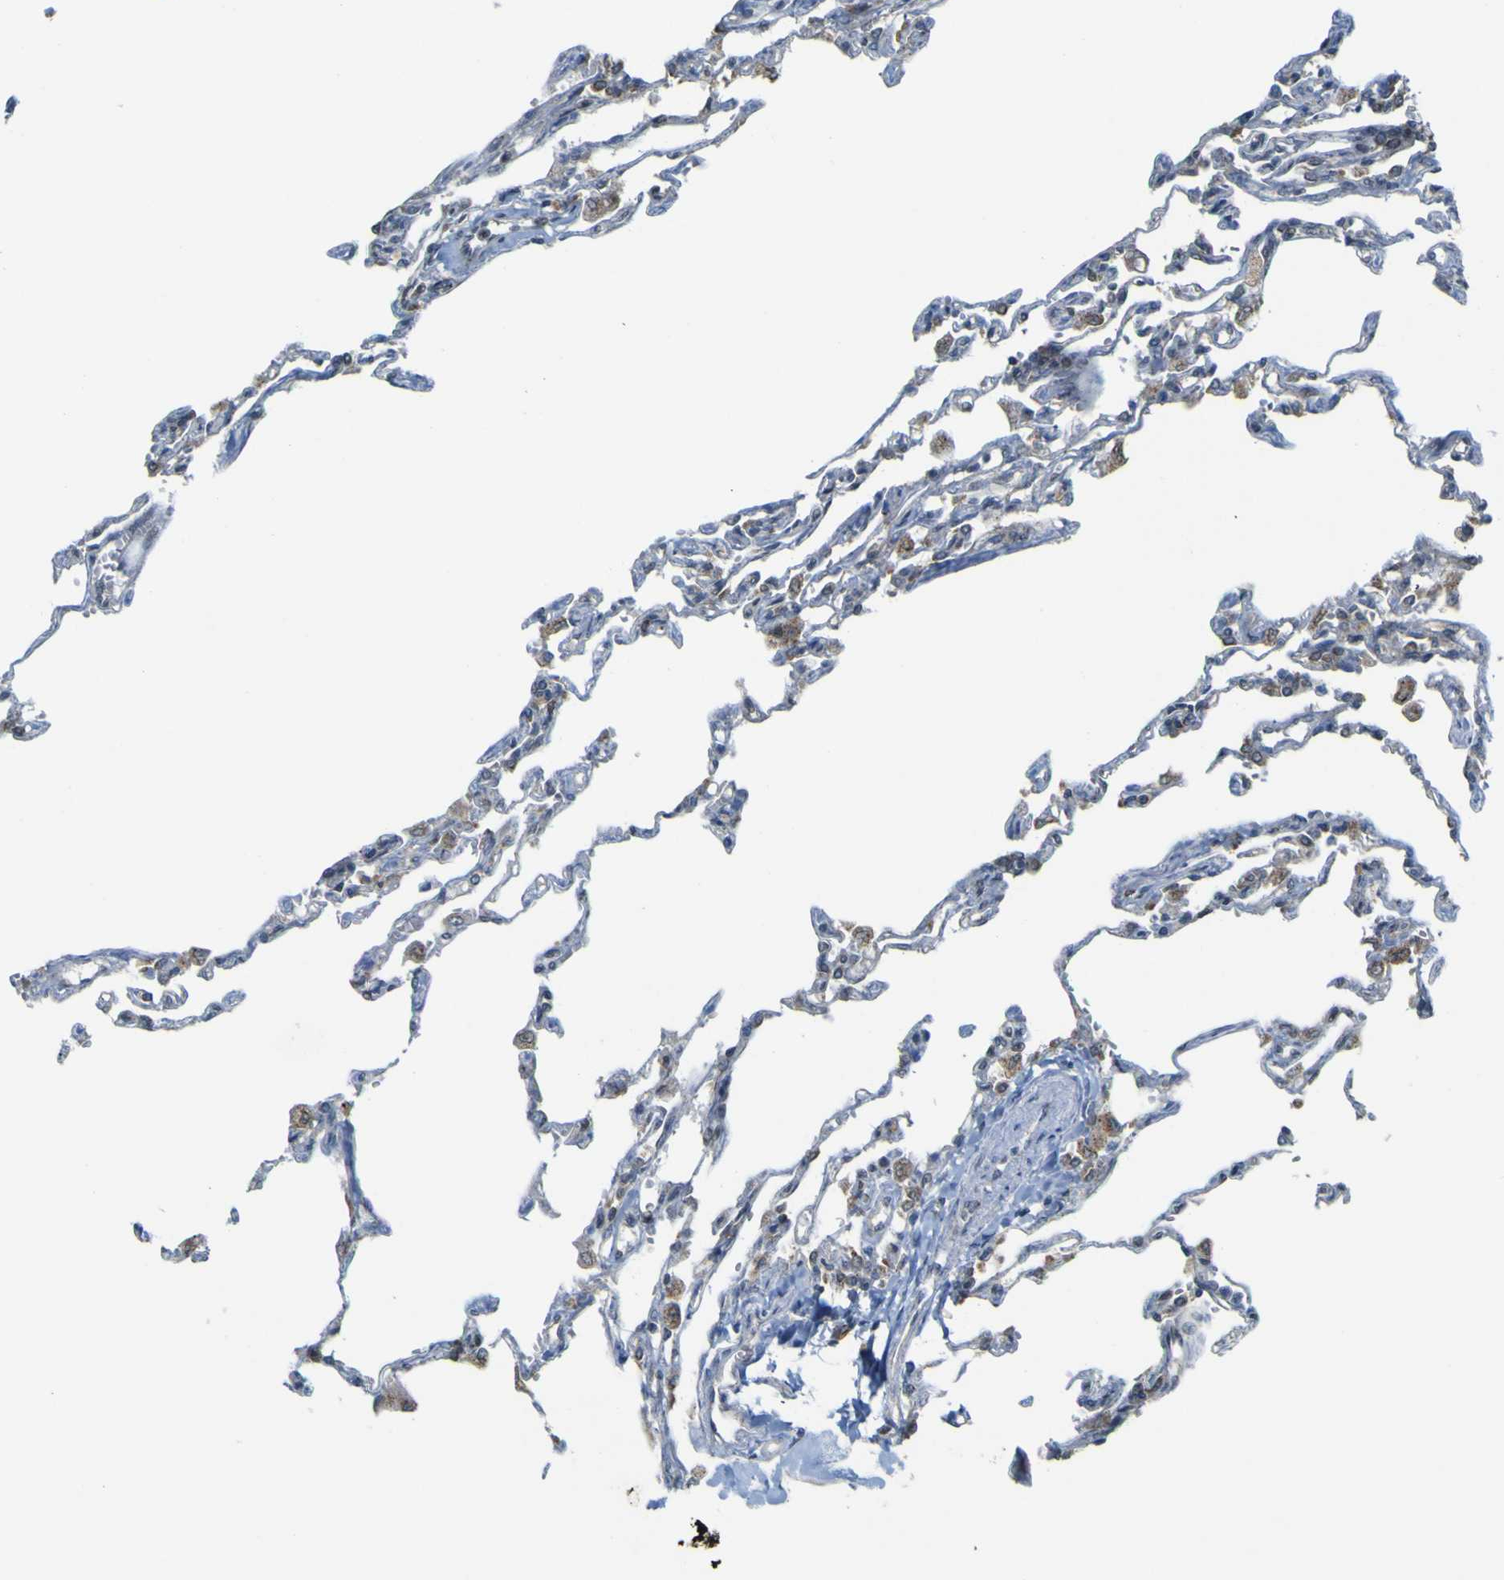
{"staining": {"intensity": "moderate", "quantity": "25%-75%", "location": "cytoplasmic/membranous"}, "tissue": "lung", "cell_type": "Alveolar cells", "image_type": "normal", "snomed": [{"axis": "morphology", "description": "Normal tissue, NOS"}, {"axis": "topography", "description": "Lung"}], "caption": "Lung stained with DAB (3,3'-diaminobenzidine) immunohistochemistry demonstrates medium levels of moderate cytoplasmic/membranous staining in about 25%-75% of alveolar cells.", "gene": "ACBD5", "patient": {"sex": "male", "age": 21}}